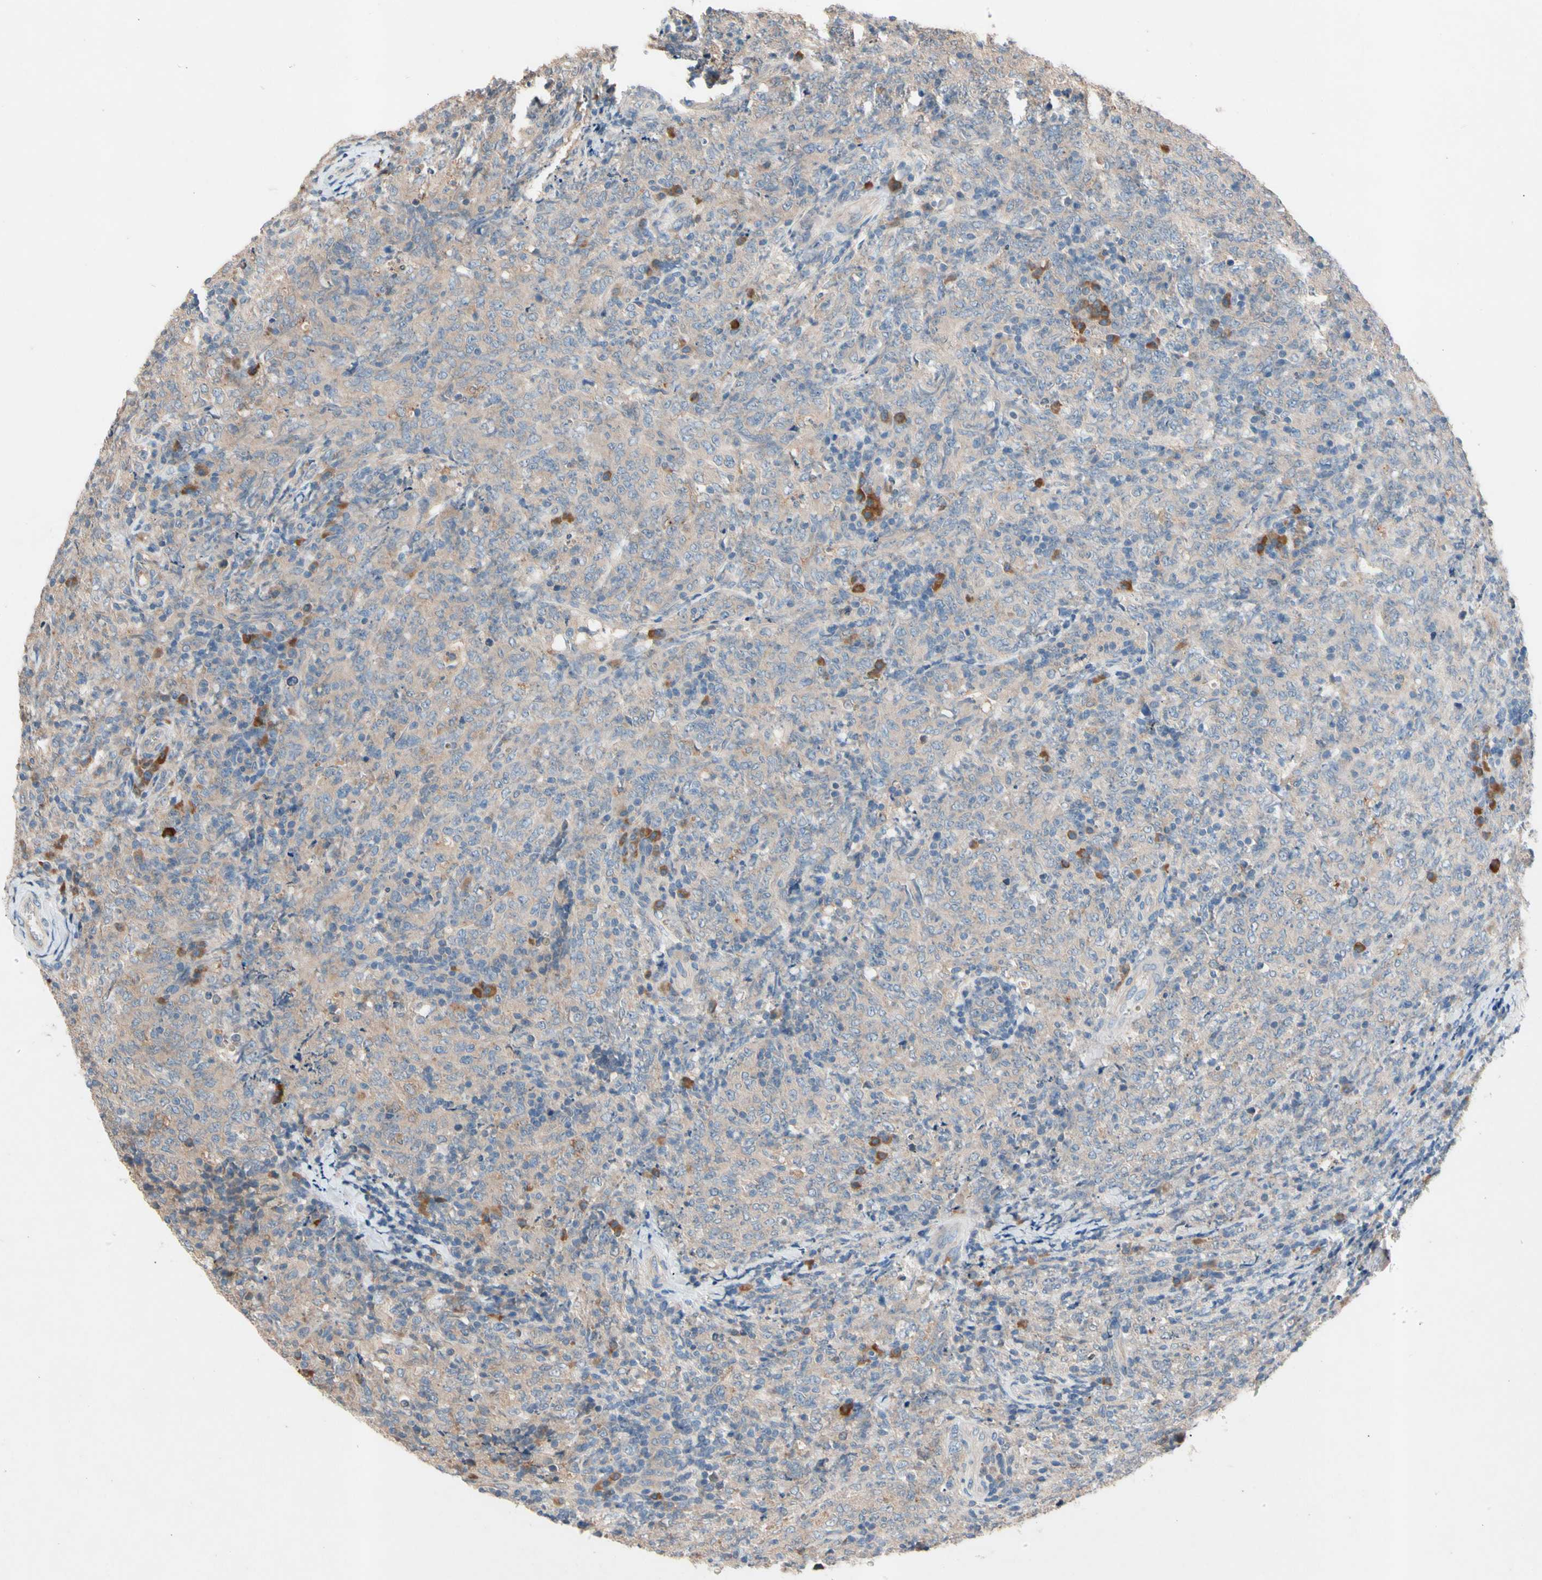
{"staining": {"intensity": "weak", "quantity": ">75%", "location": "cytoplasmic/membranous"}, "tissue": "lymphoma", "cell_type": "Tumor cells", "image_type": "cancer", "snomed": [{"axis": "morphology", "description": "Malignant lymphoma, non-Hodgkin's type, High grade"}, {"axis": "topography", "description": "Tonsil"}], "caption": "DAB immunohistochemical staining of high-grade malignant lymphoma, non-Hodgkin's type demonstrates weak cytoplasmic/membranous protein staining in about >75% of tumor cells. (DAB IHC, brown staining for protein, blue staining for nuclei).", "gene": "PRDX4", "patient": {"sex": "female", "age": 36}}